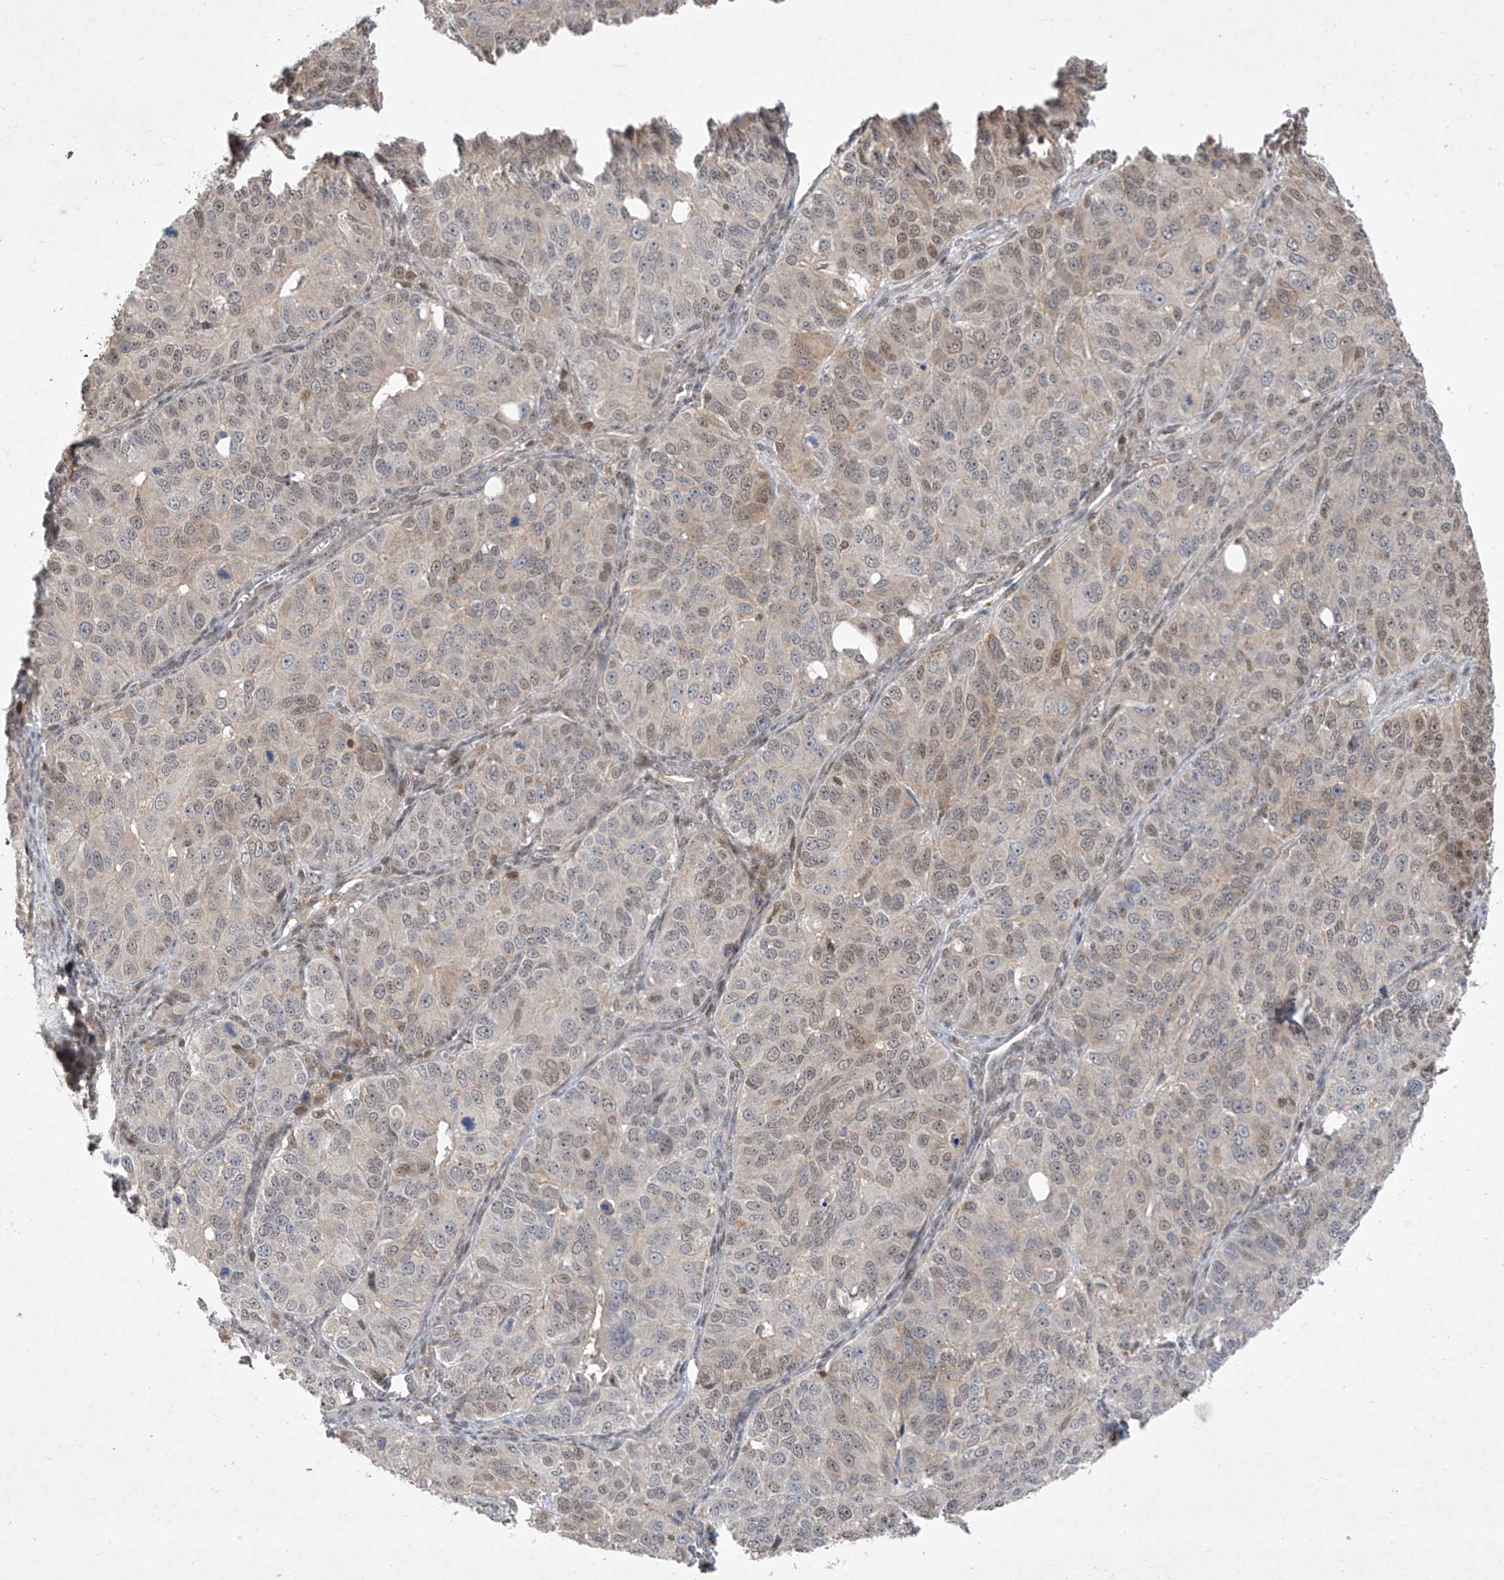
{"staining": {"intensity": "weak", "quantity": "<25%", "location": "cytoplasmic/membranous,nuclear"}, "tissue": "ovarian cancer", "cell_type": "Tumor cells", "image_type": "cancer", "snomed": [{"axis": "morphology", "description": "Carcinoma, endometroid"}, {"axis": "topography", "description": "Ovary"}], "caption": "DAB (3,3'-diaminobenzidine) immunohistochemical staining of human ovarian endometroid carcinoma reveals no significant staining in tumor cells.", "gene": "ZNF358", "patient": {"sex": "female", "age": 51}}